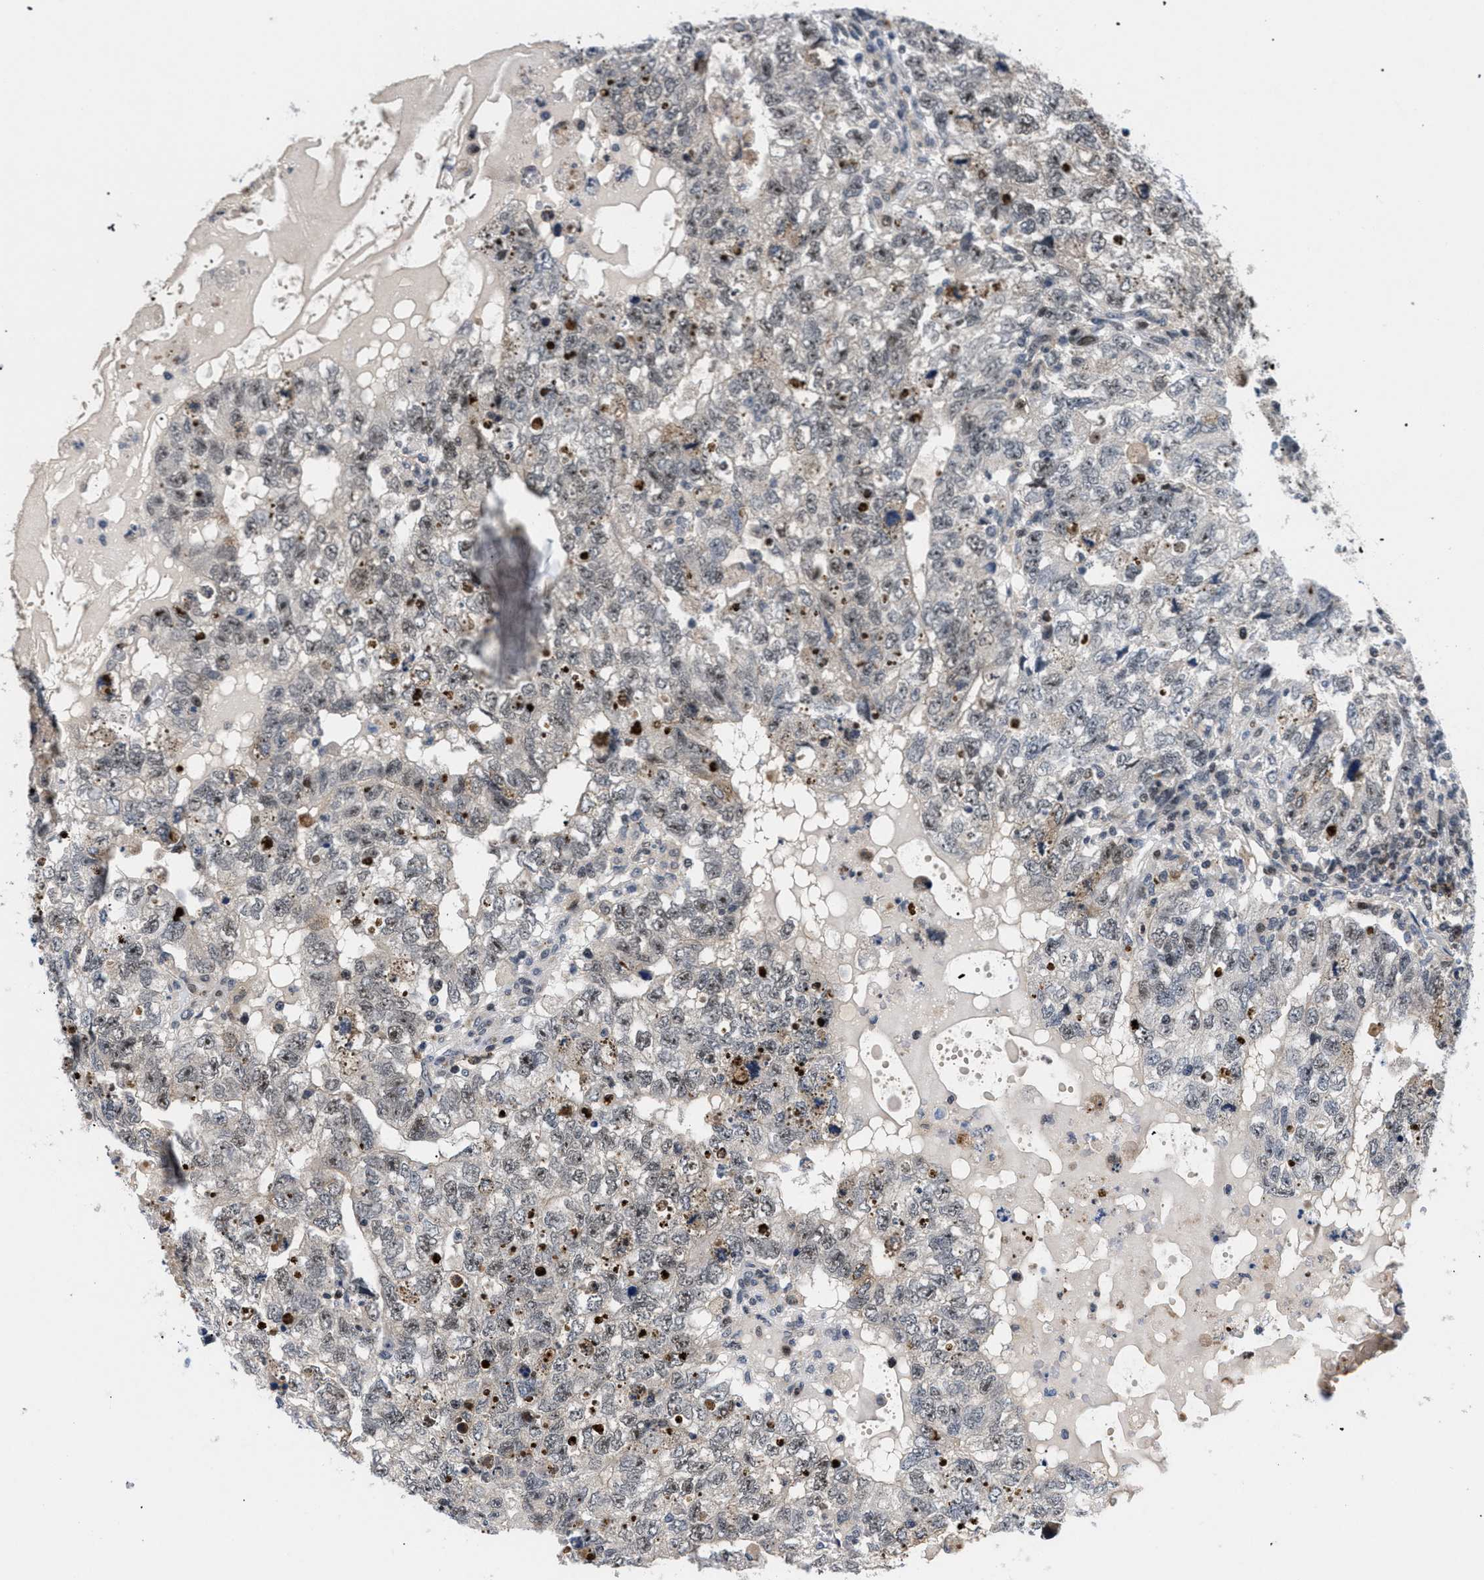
{"staining": {"intensity": "weak", "quantity": "<25%", "location": "nuclear"}, "tissue": "testis cancer", "cell_type": "Tumor cells", "image_type": "cancer", "snomed": [{"axis": "morphology", "description": "Carcinoma, Embryonal, NOS"}, {"axis": "topography", "description": "Testis"}], "caption": "Protein analysis of testis cancer displays no significant positivity in tumor cells.", "gene": "PITHD1", "patient": {"sex": "male", "age": 36}}